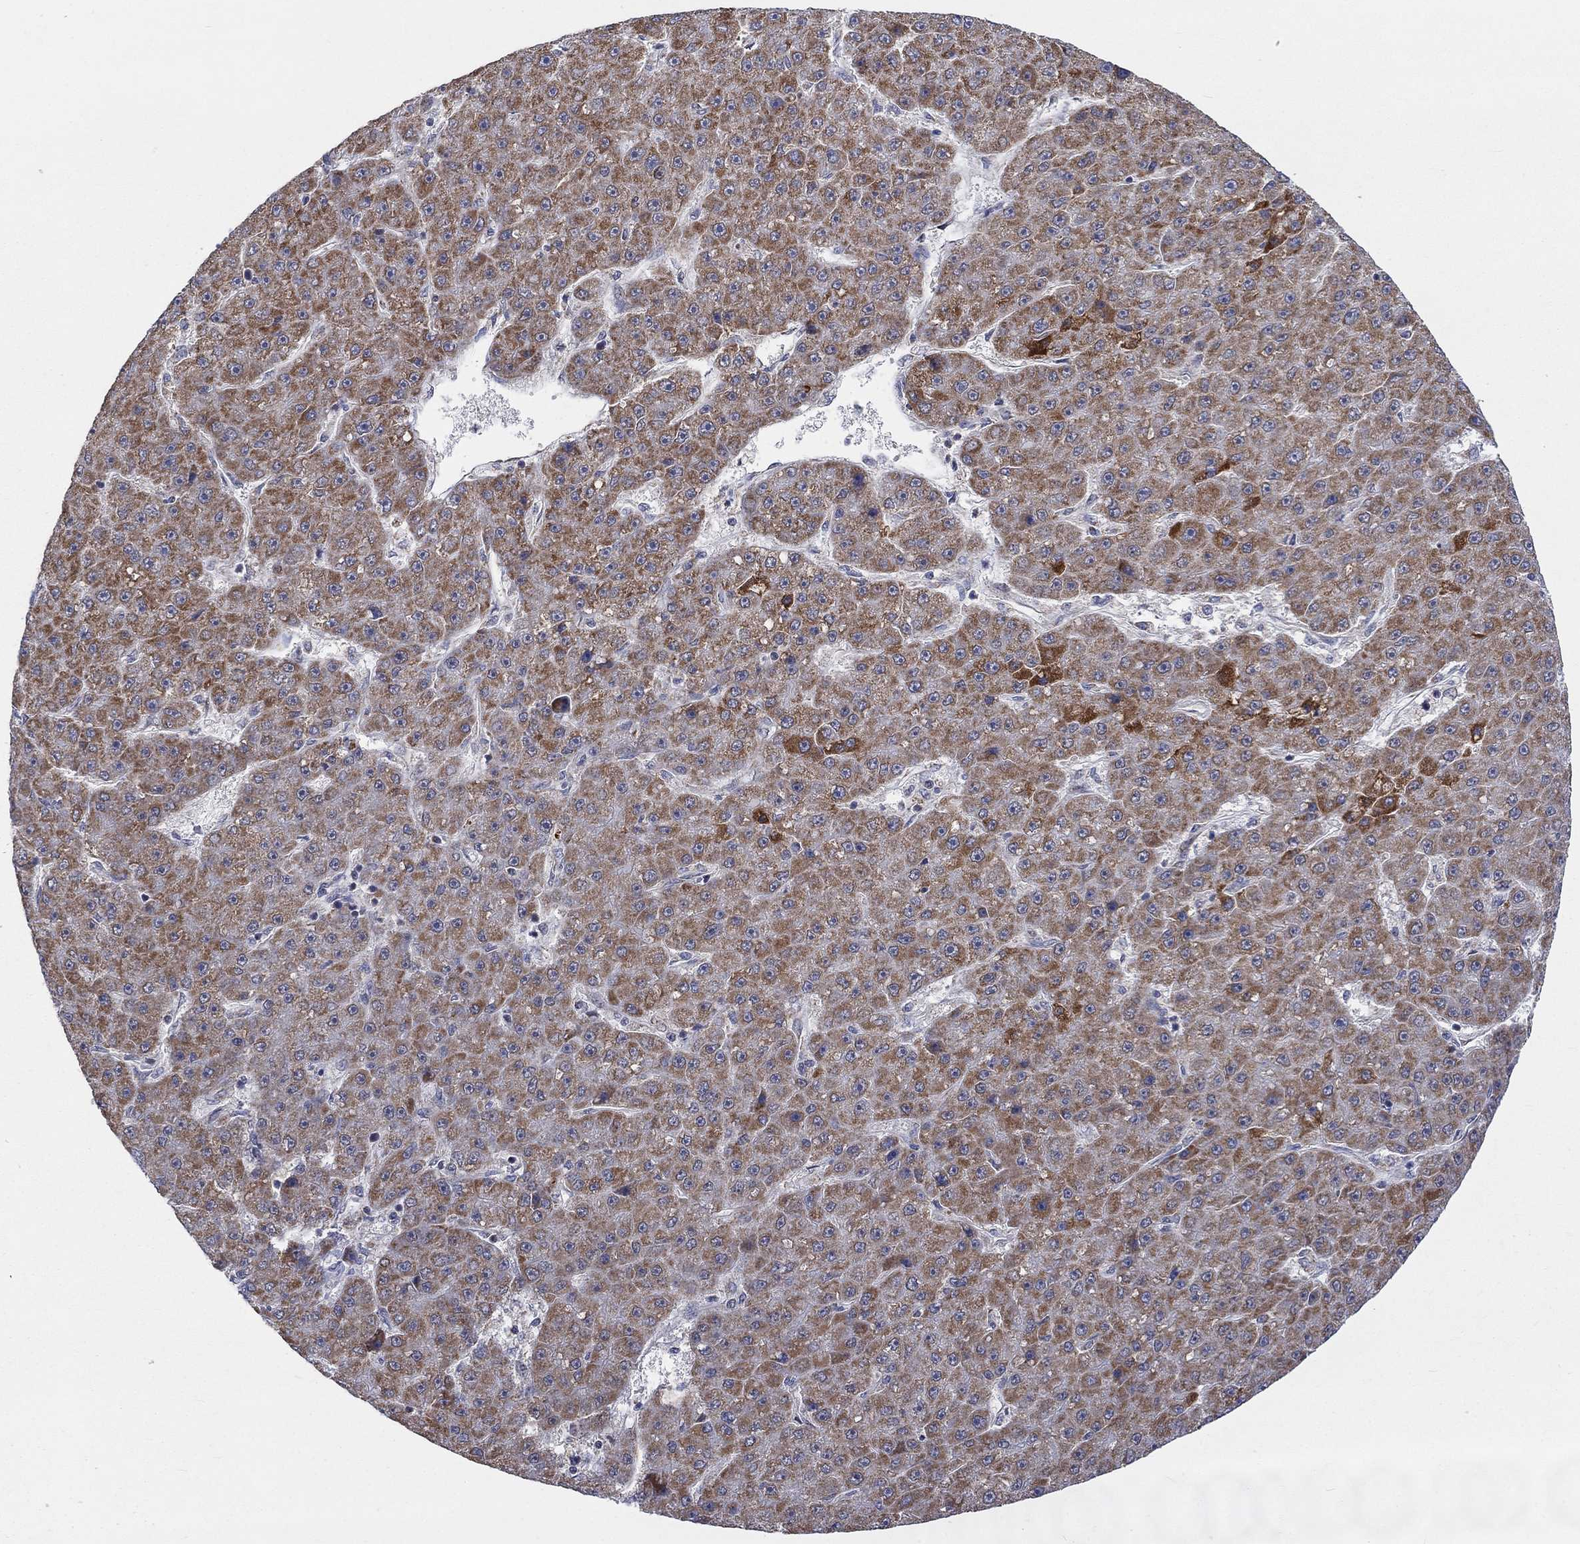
{"staining": {"intensity": "moderate", "quantity": ">75%", "location": "cytoplasmic/membranous"}, "tissue": "liver cancer", "cell_type": "Tumor cells", "image_type": "cancer", "snomed": [{"axis": "morphology", "description": "Carcinoma, Hepatocellular, NOS"}, {"axis": "topography", "description": "Liver"}], "caption": "This micrograph demonstrates IHC staining of liver hepatocellular carcinoma, with medium moderate cytoplasmic/membranous staining in approximately >75% of tumor cells.", "gene": "SLC35F2", "patient": {"sex": "male", "age": 67}}